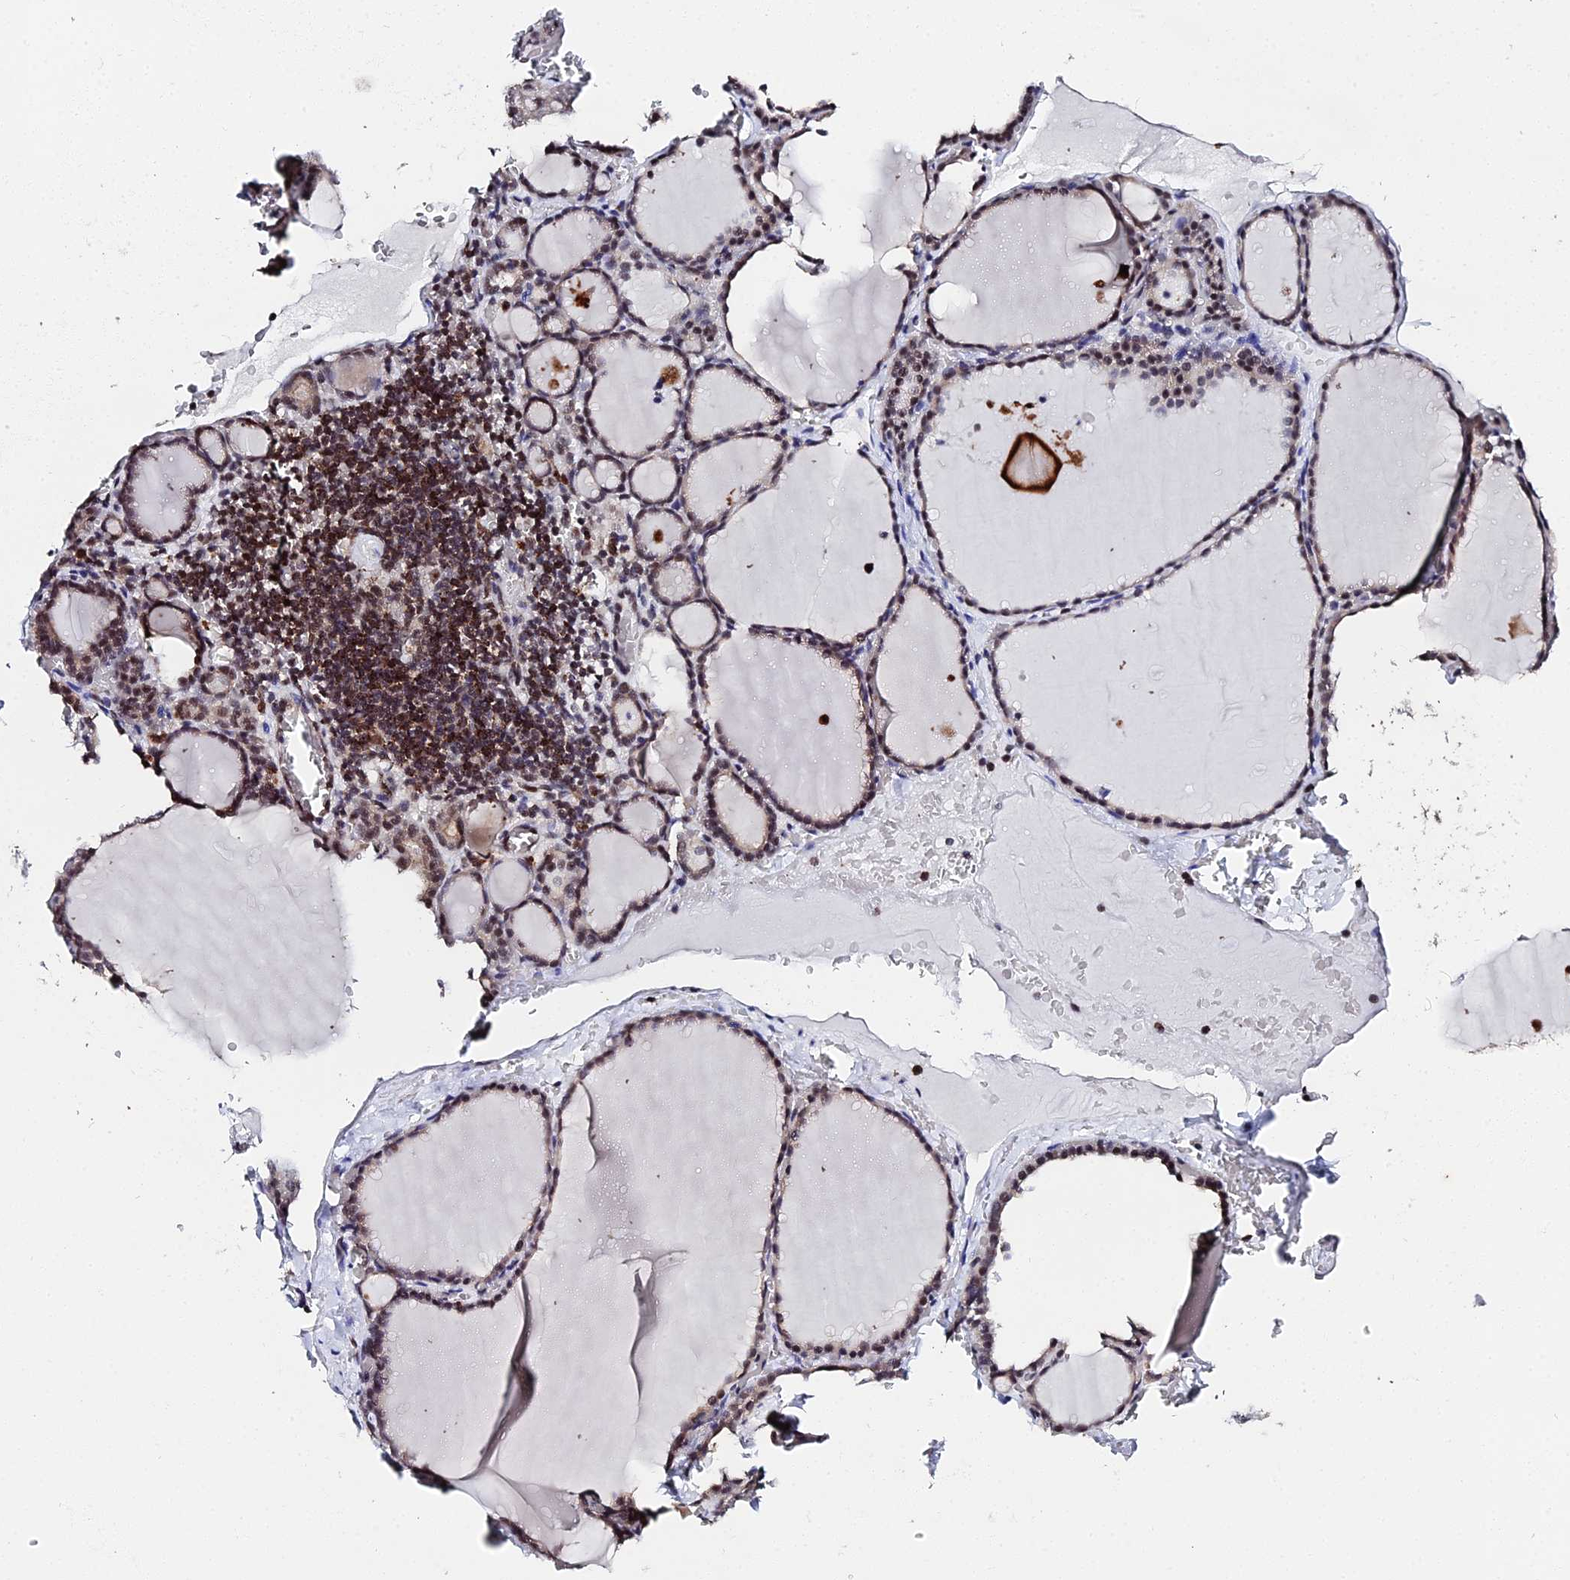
{"staining": {"intensity": "moderate", "quantity": ">75%", "location": "nuclear"}, "tissue": "thyroid gland", "cell_type": "Glandular cells", "image_type": "normal", "snomed": [{"axis": "morphology", "description": "Normal tissue, NOS"}, {"axis": "topography", "description": "Thyroid gland"}], "caption": "This image demonstrates unremarkable thyroid gland stained with immunohistochemistry to label a protein in brown. The nuclear of glandular cells show moderate positivity for the protein. Nuclei are counter-stained blue.", "gene": "MAGOHB", "patient": {"sex": "female", "age": 39}}